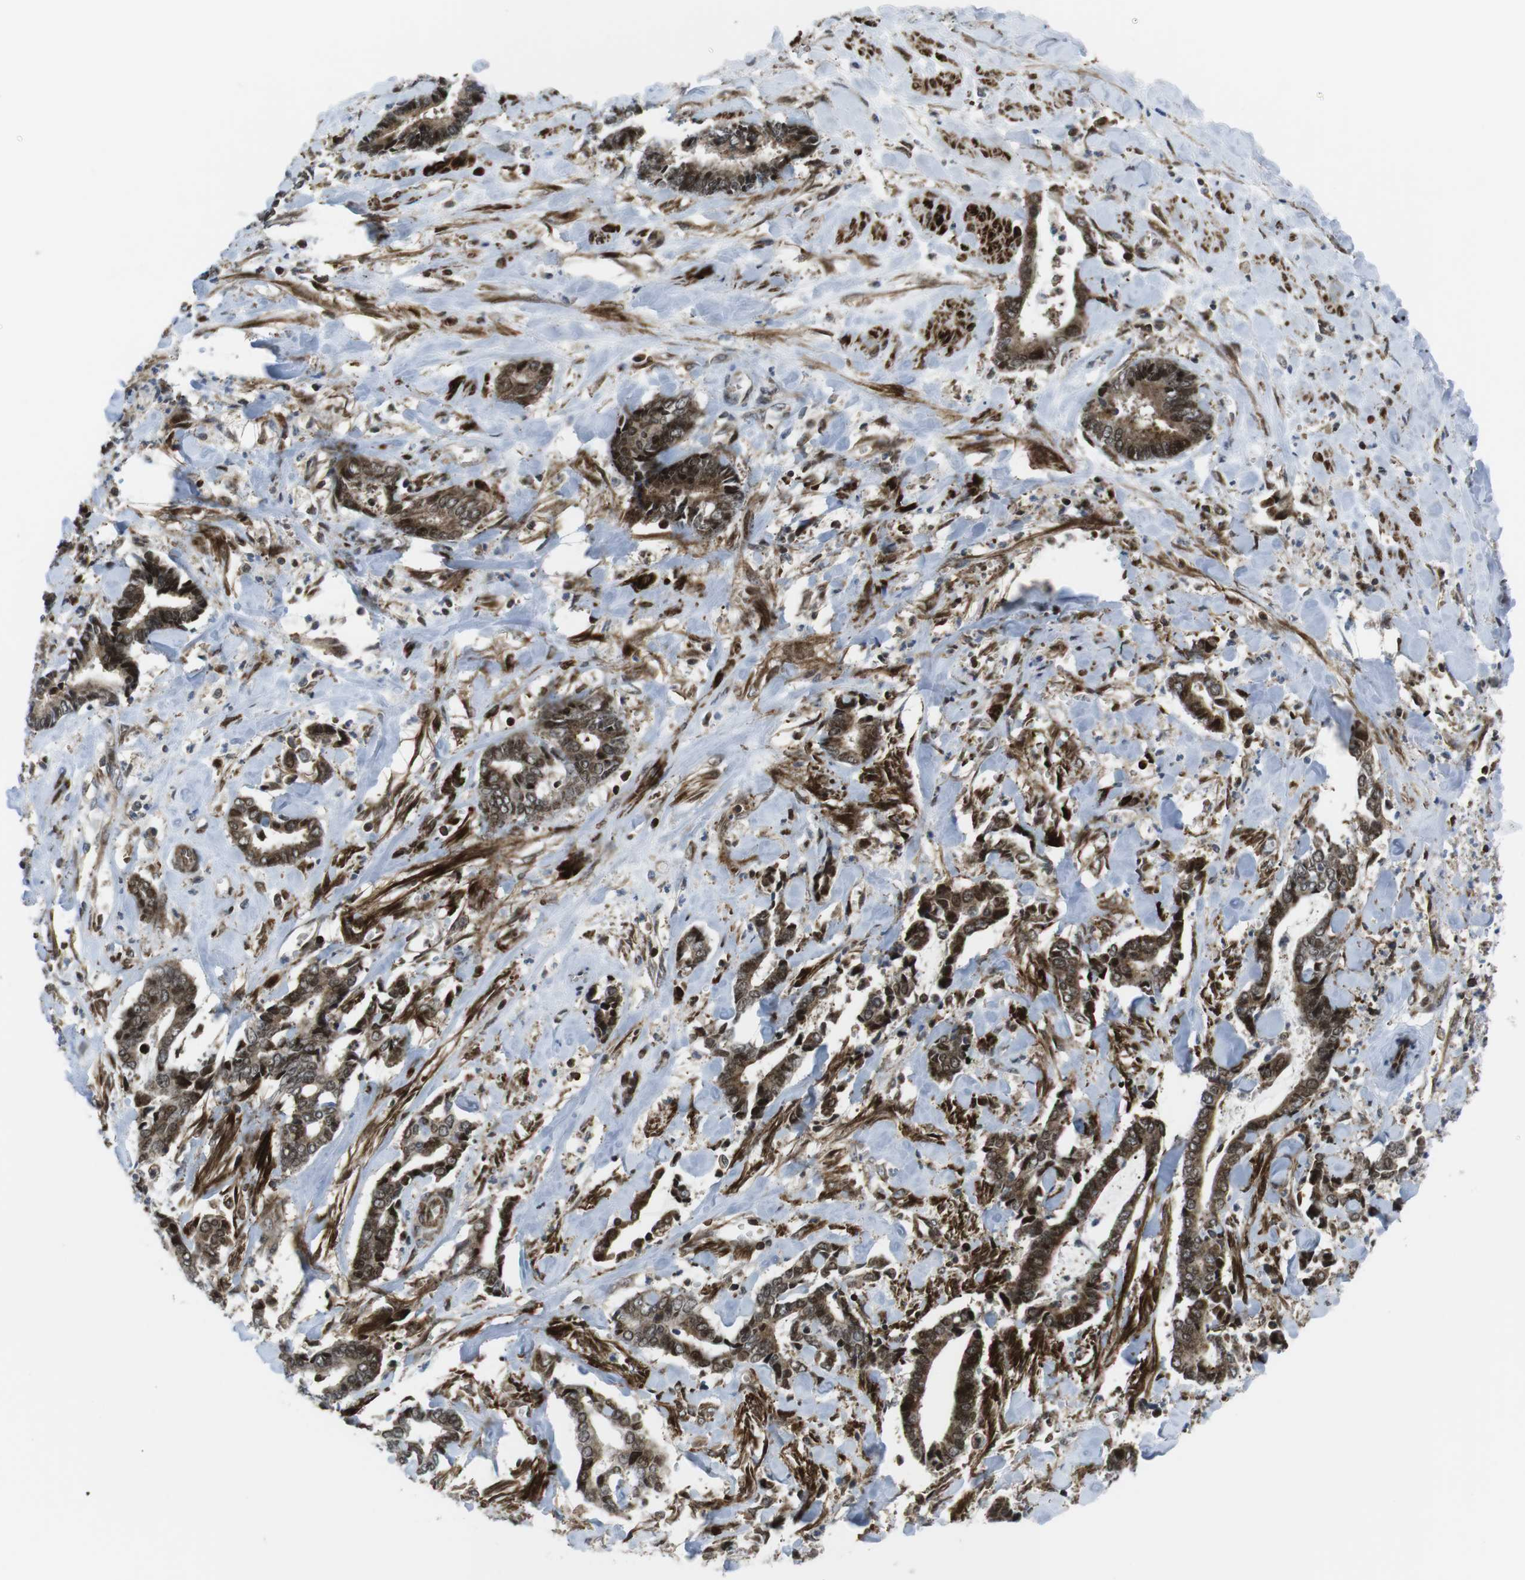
{"staining": {"intensity": "moderate", "quantity": "25%-75%", "location": "cytoplasmic/membranous,nuclear"}, "tissue": "cervical cancer", "cell_type": "Tumor cells", "image_type": "cancer", "snomed": [{"axis": "morphology", "description": "Adenocarcinoma, NOS"}, {"axis": "topography", "description": "Cervix"}], "caption": "This photomicrograph shows cervical cancer stained with IHC to label a protein in brown. The cytoplasmic/membranous and nuclear of tumor cells show moderate positivity for the protein. Nuclei are counter-stained blue.", "gene": "CUL7", "patient": {"sex": "female", "age": 44}}